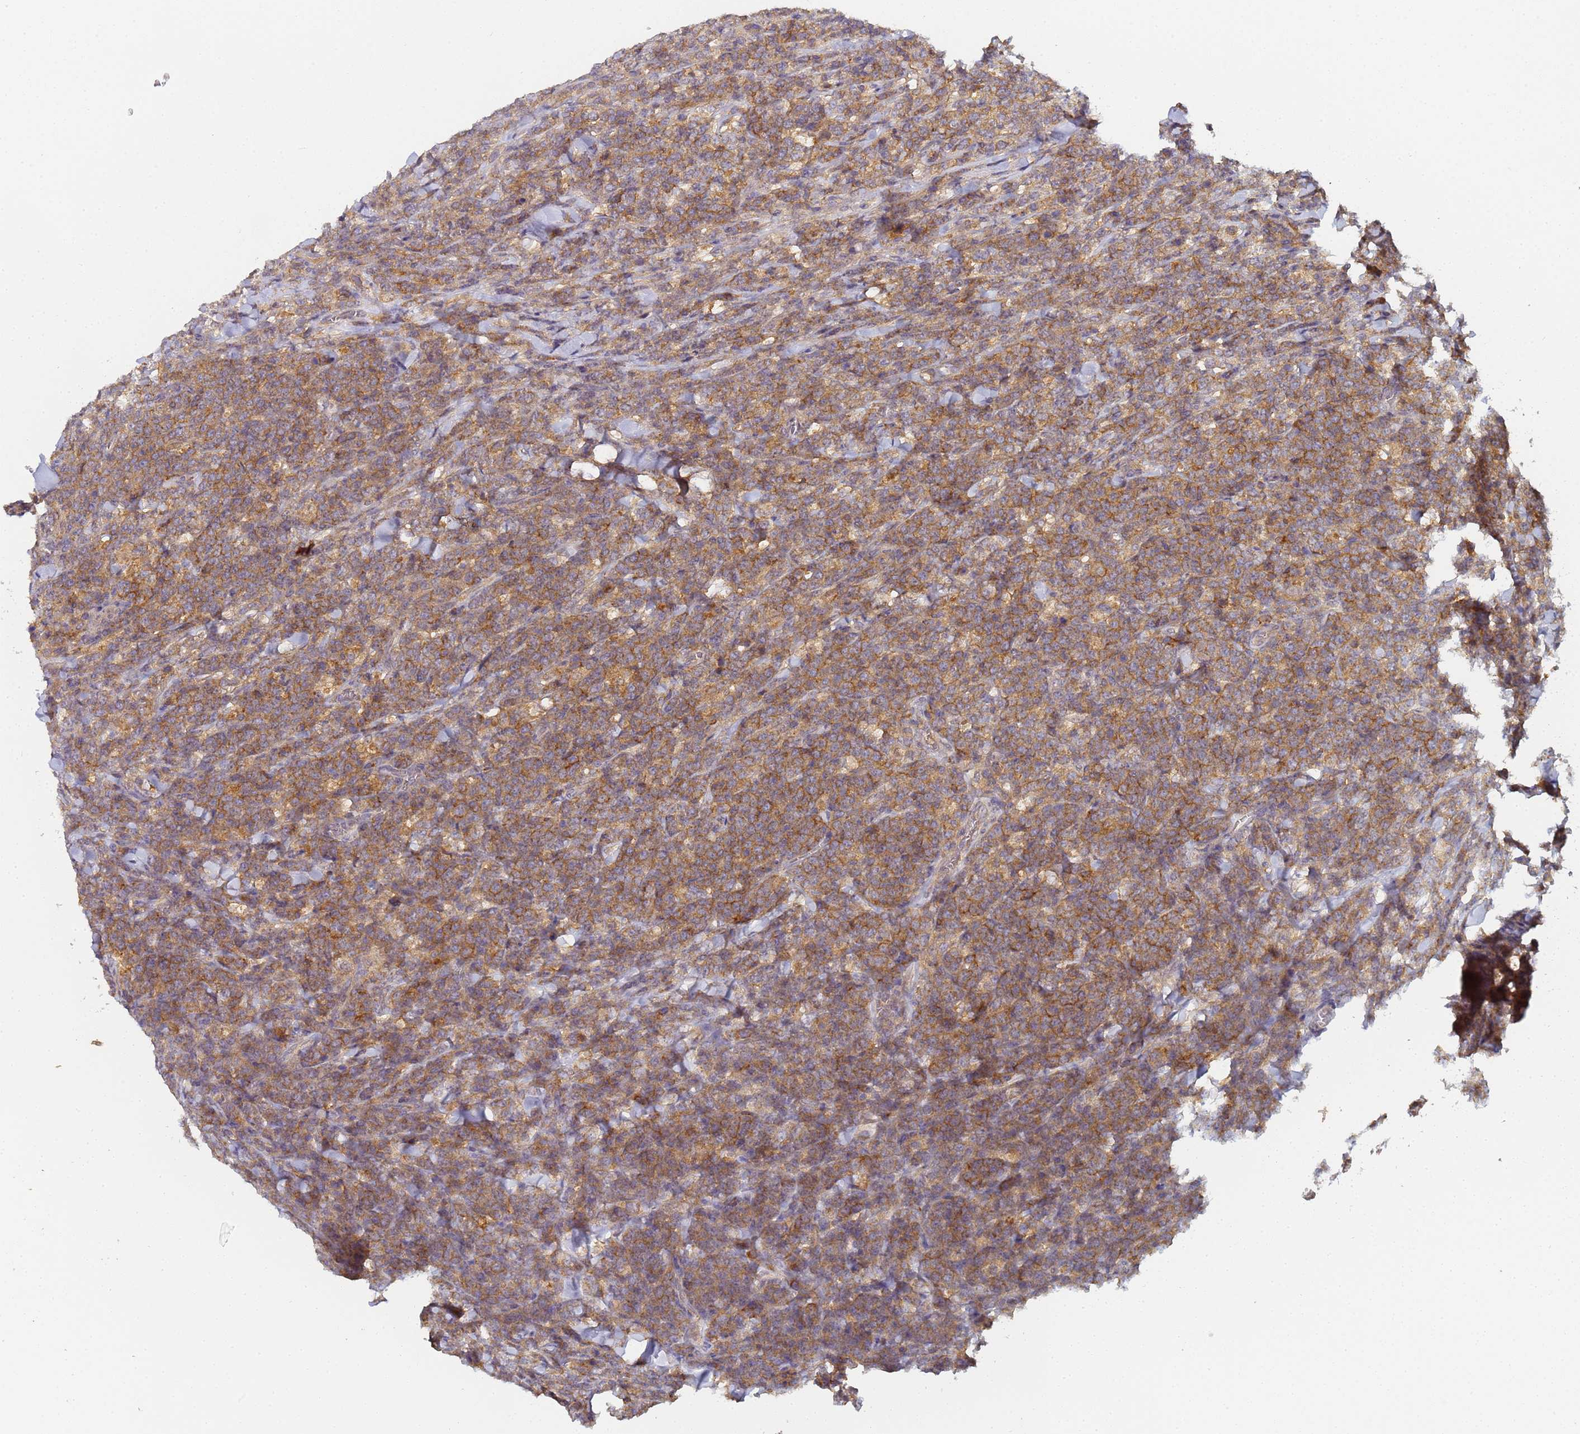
{"staining": {"intensity": "moderate", "quantity": ">75%", "location": "cytoplasmic/membranous"}, "tissue": "lymphoma", "cell_type": "Tumor cells", "image_type": "cancer", "snomed": [{"axis": "morphology", "description": "Malignant lymphoma, non-Hodgkin's type, High grade"}, {"axis": "topography", "description": "Small intestine"}], "caption": "Immunohistochemical staining of high-grade malignant lymphoma, non-Hodgkin's type displays medium levels of moderate cytoplasmic/membranous staining in approximately >75% of tumor cells.", "gene": "LRRC69", "patient": {"sex": "male", "age": 8}}